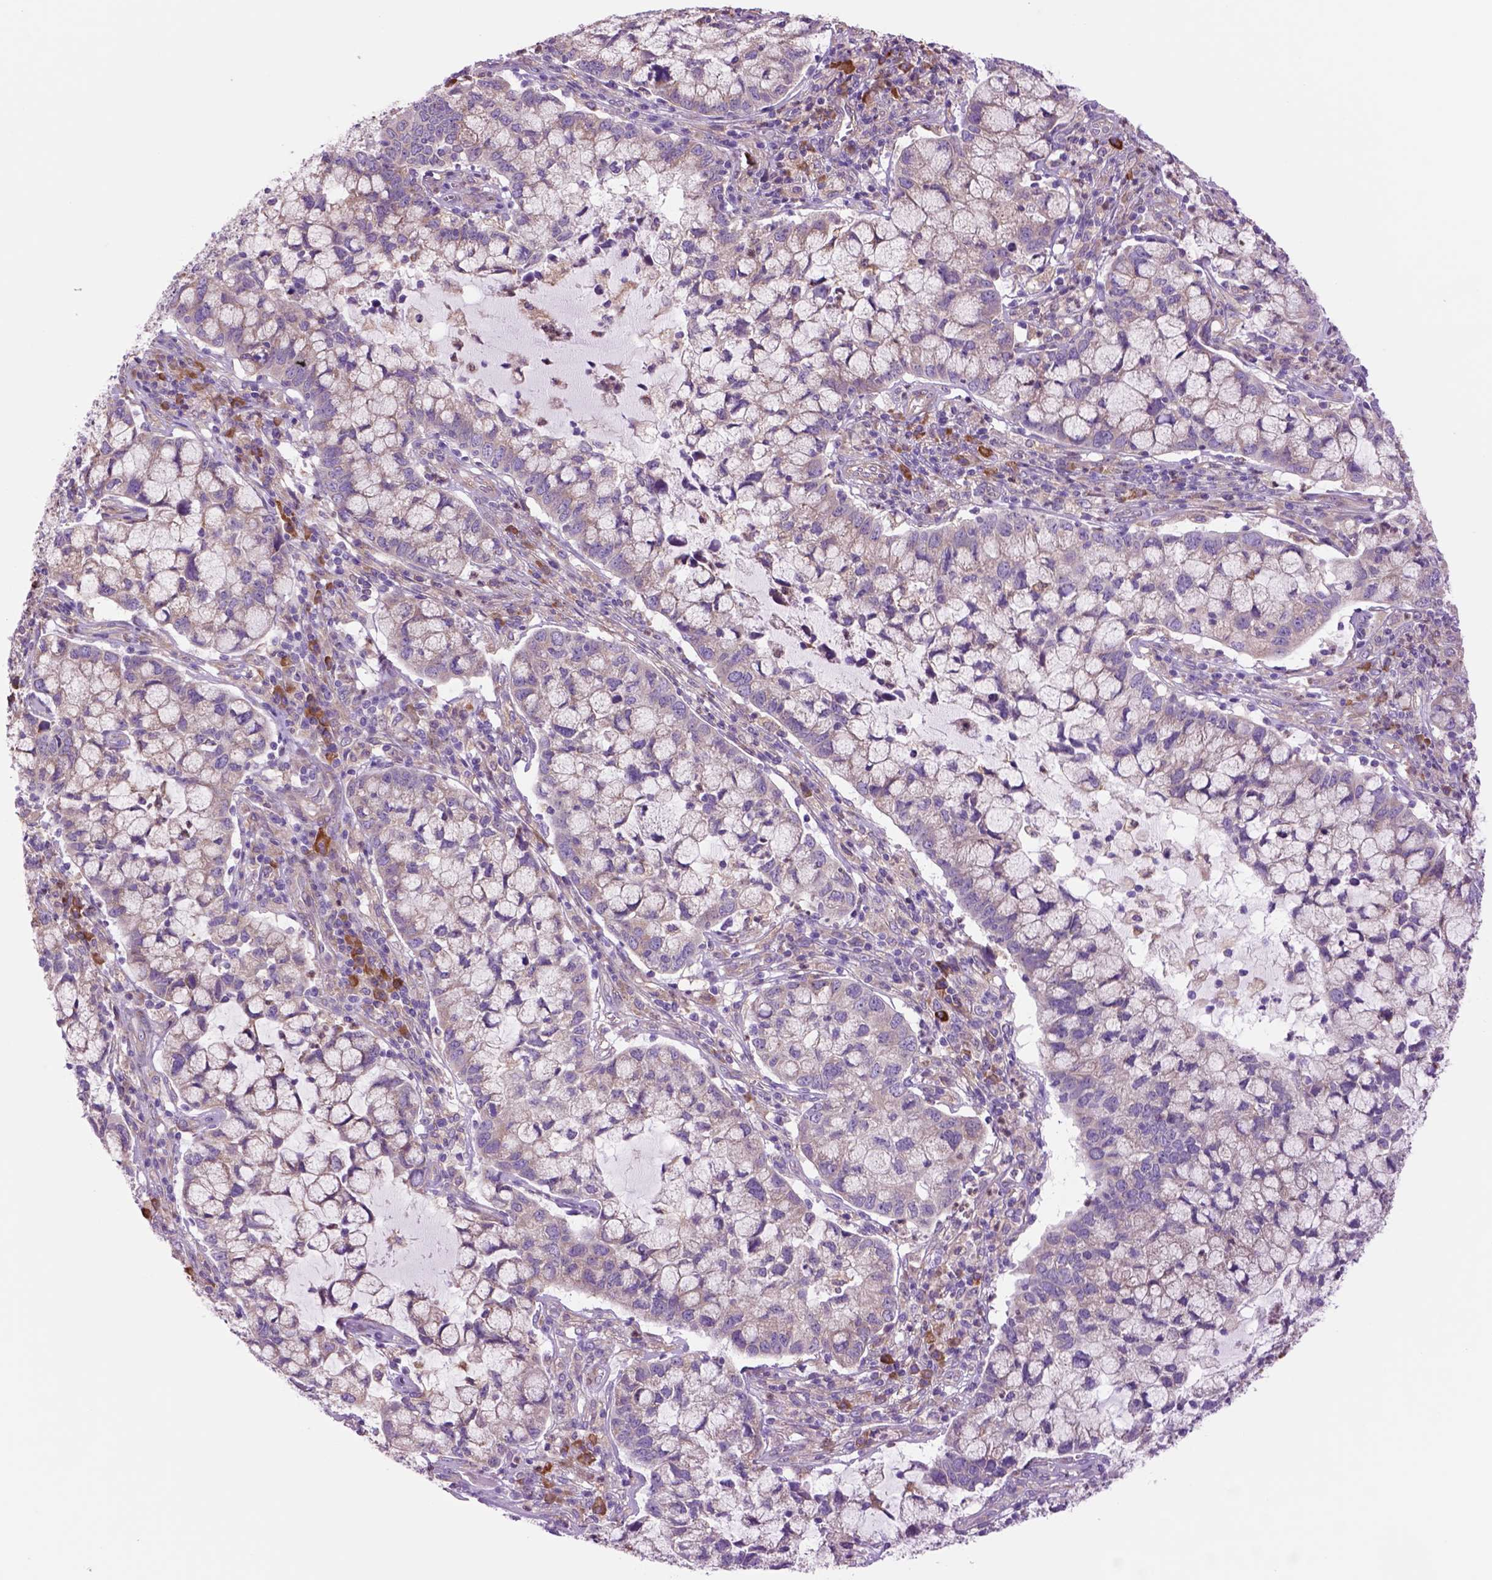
{"staining": {"intensity": "weak", "quantity": "25%-75%", "location": "cytoplasmic/membranous"}, "tissue": "cervical cancer", "cell_type": "Tumor cells", "image_type": "cancer", "snomed": [{"axis": "morphology", "description": "Adenocarcinoma, NOS"}, {"axis": "topography", "description": "Cervix"}], "caption": "This is an image of IHC staining of cervical cancer, which shows weak staining in the cytoplasmic/membranous of tumor cells.", "gene": "PIAS3", "patient": {"sex": "female", "age": 40}}